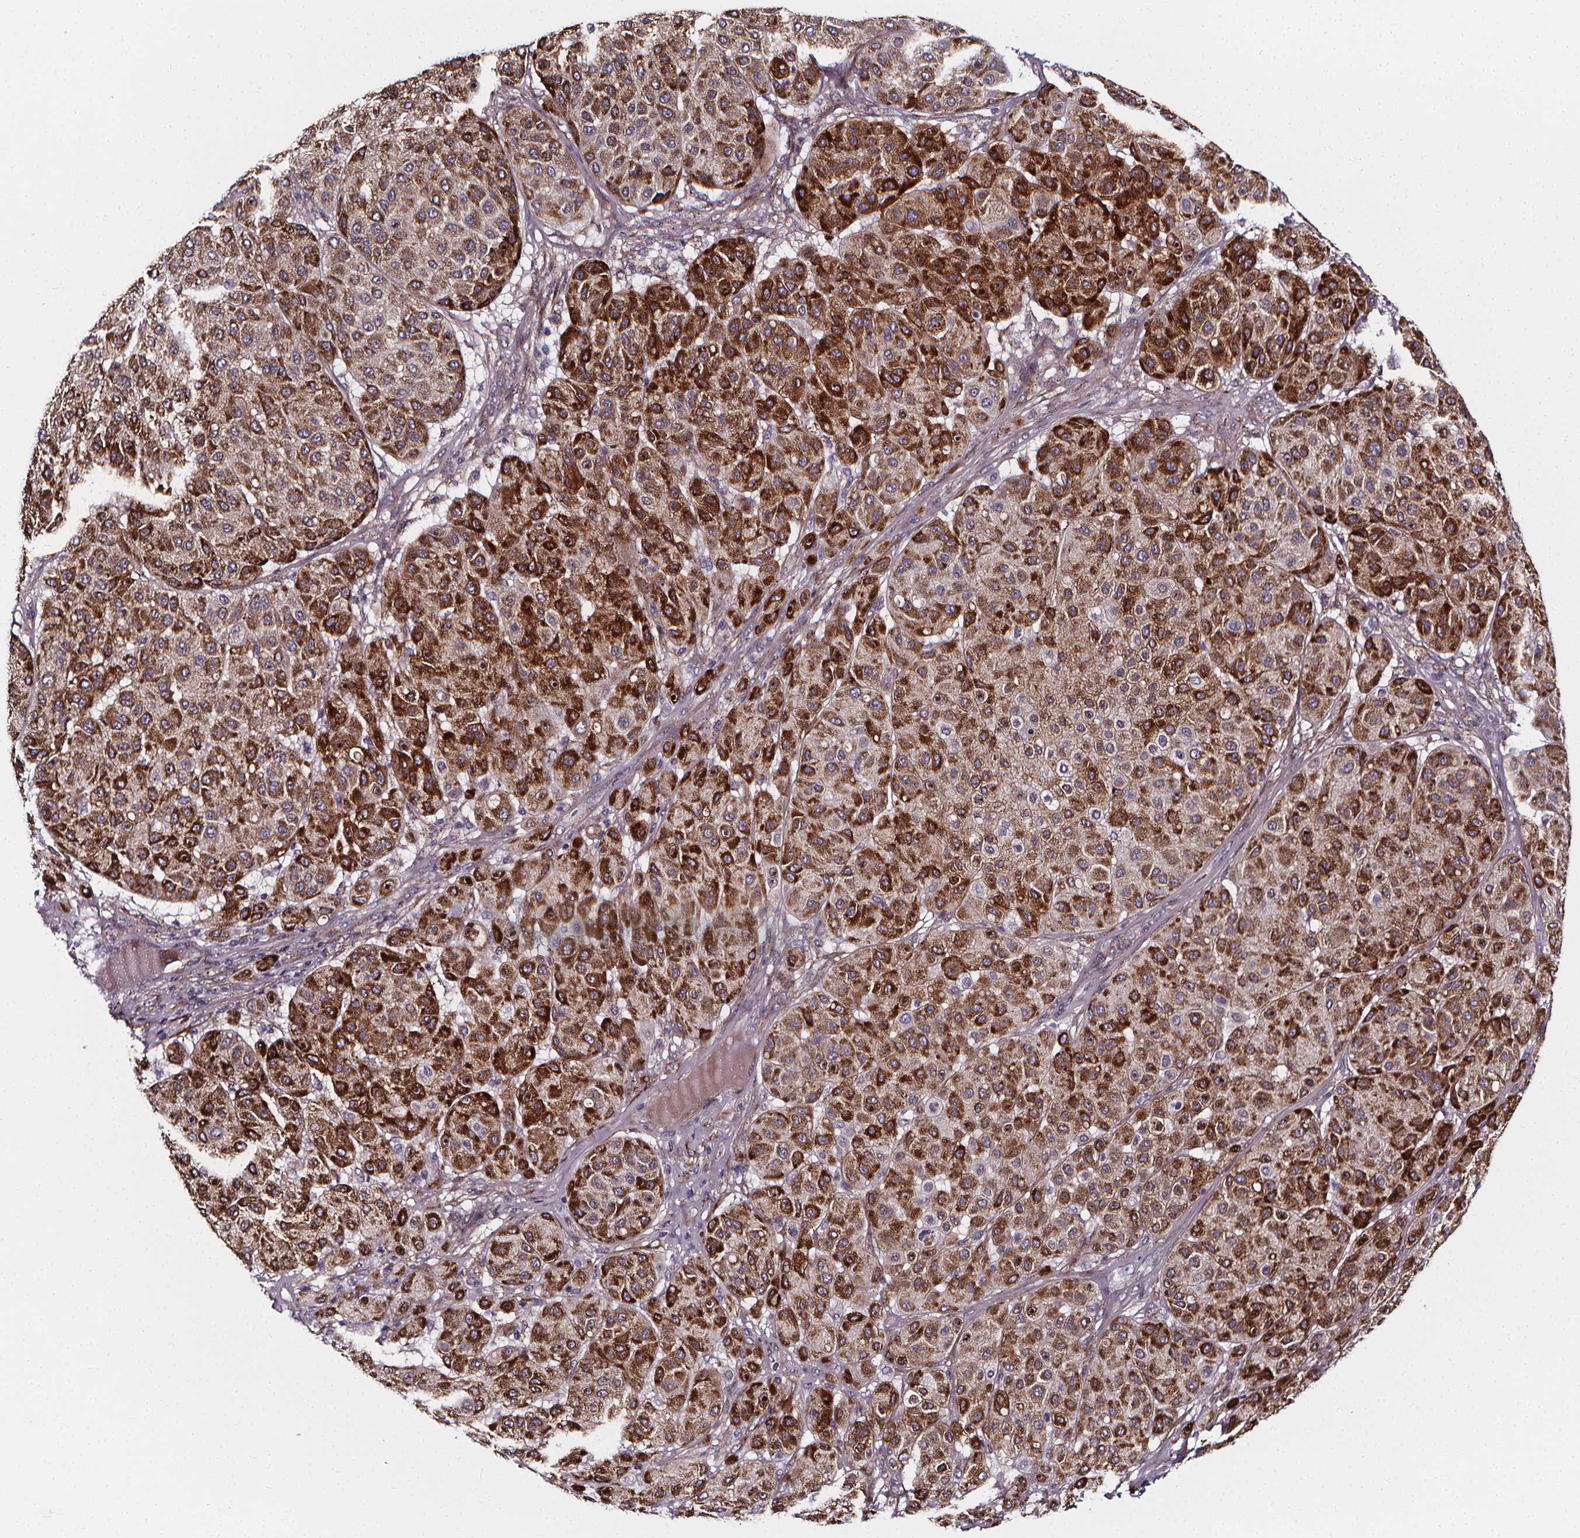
{"staining": {"intensity": "weak", "quantity": ">75%", "location": "cytoplasmic/membranous"}, "tissue": "melanoma", "cell_type": "Tumor cells", "image_type": "cancer", "snomed": [{"axis": "morphology", "description": "Malignant melanoma, Metastatic site"}, {"axis": "topography", "description": "Smooth muscle"}], "caption": "A photomicrograph of melanoma stained for a protein exhibits weak cytoplasmic/membranous brown staining in tumor cells.", "gene": "AEBP1", "patient": {"sex": "male", "age": 41}}